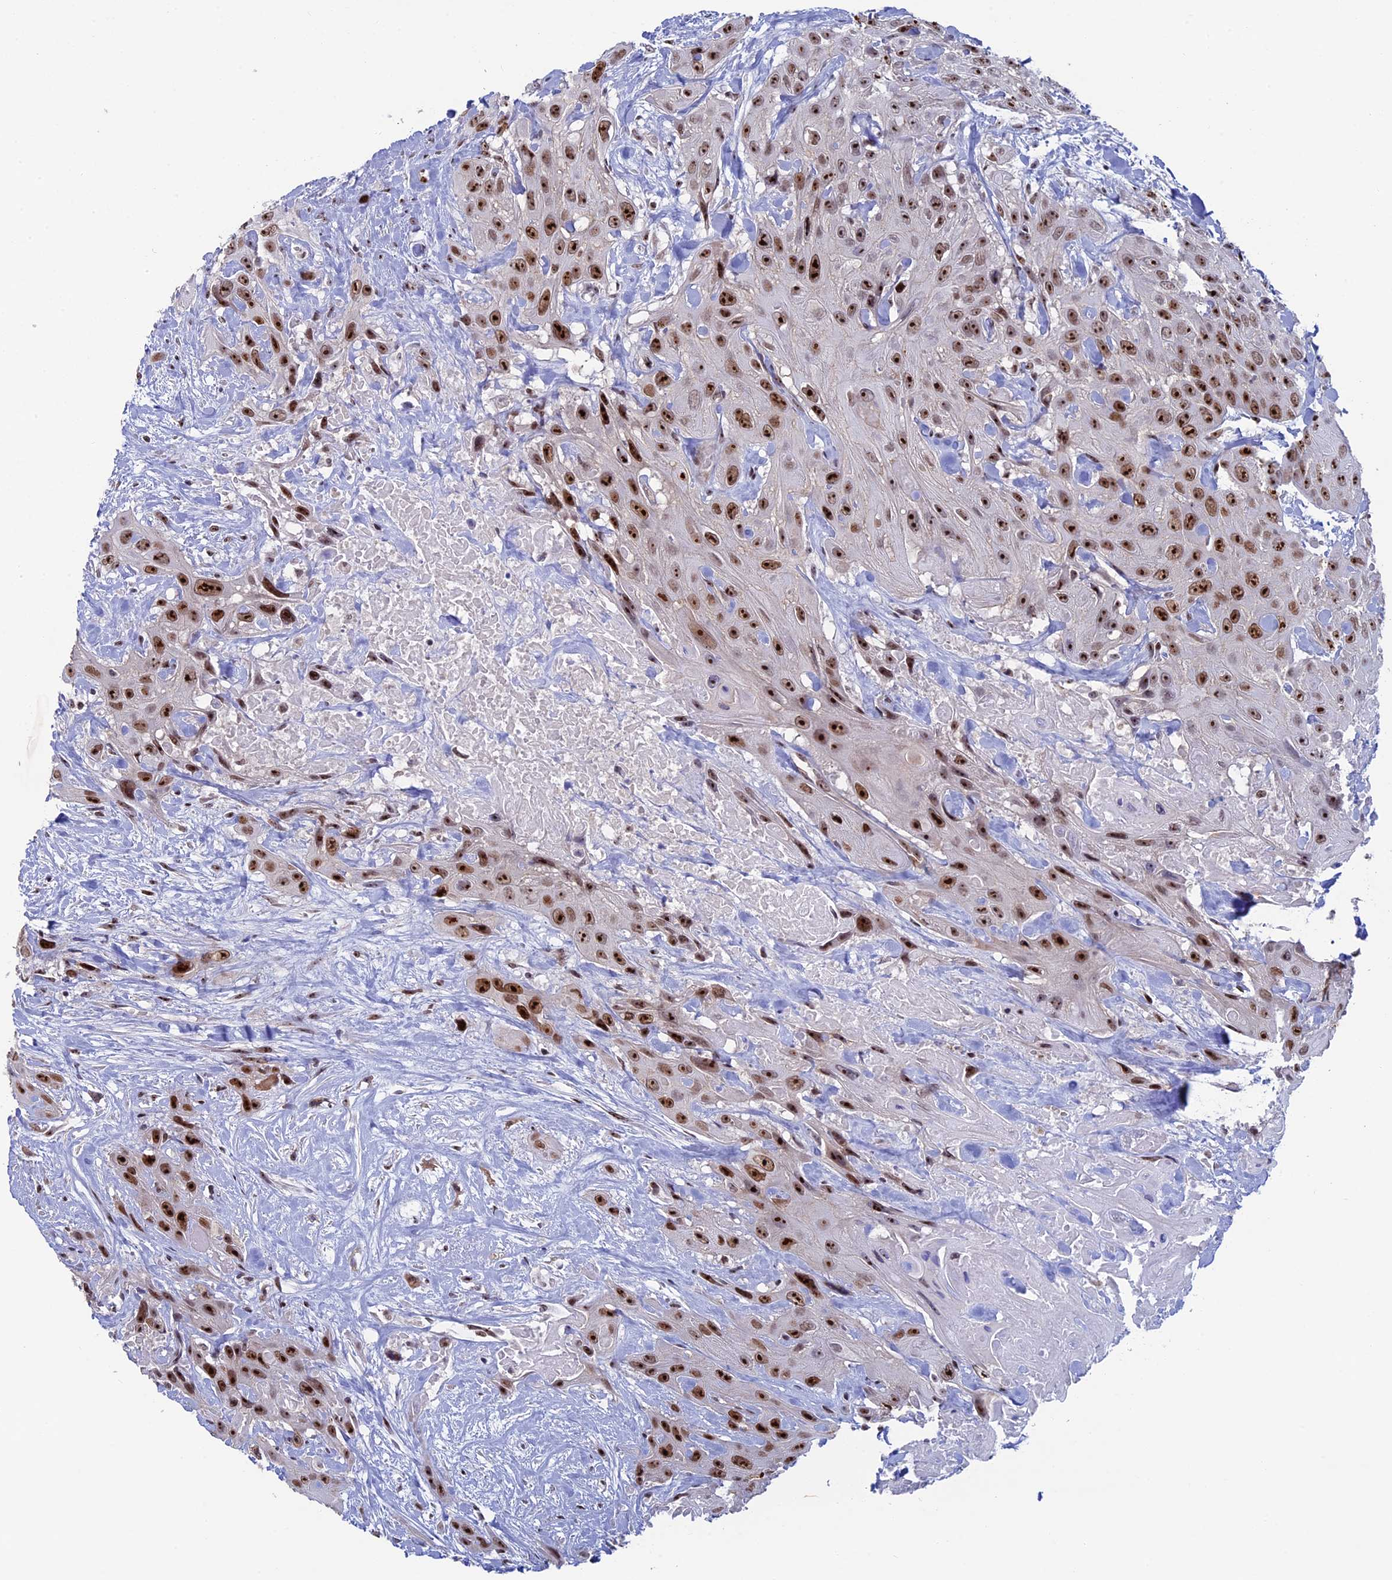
{"staining": {"intensity": "strong", "quantity": ">75%", "location": "nuclear"}, "tissue": "head and neck cancer", "cell_type": "Tumor cells", "image_type": "cancer", "snomed": [{"axis": "morphology", "description": "Squamous cell carcinoma, NOS"}, {"axis": "topography", "description": "Head-Neck"}], "caption": "Head and neck cancer (squamous cell carcinoma) stained for a protein demonstrates strong nuclear positivity in tumor cells. The staining is performed using DAB brown chromogen to label protein expression. The nuclei are counter-stained blue using hematoxylin.", "gene": "CCDC86", "patient": {"sex": "male", "age": 81}}